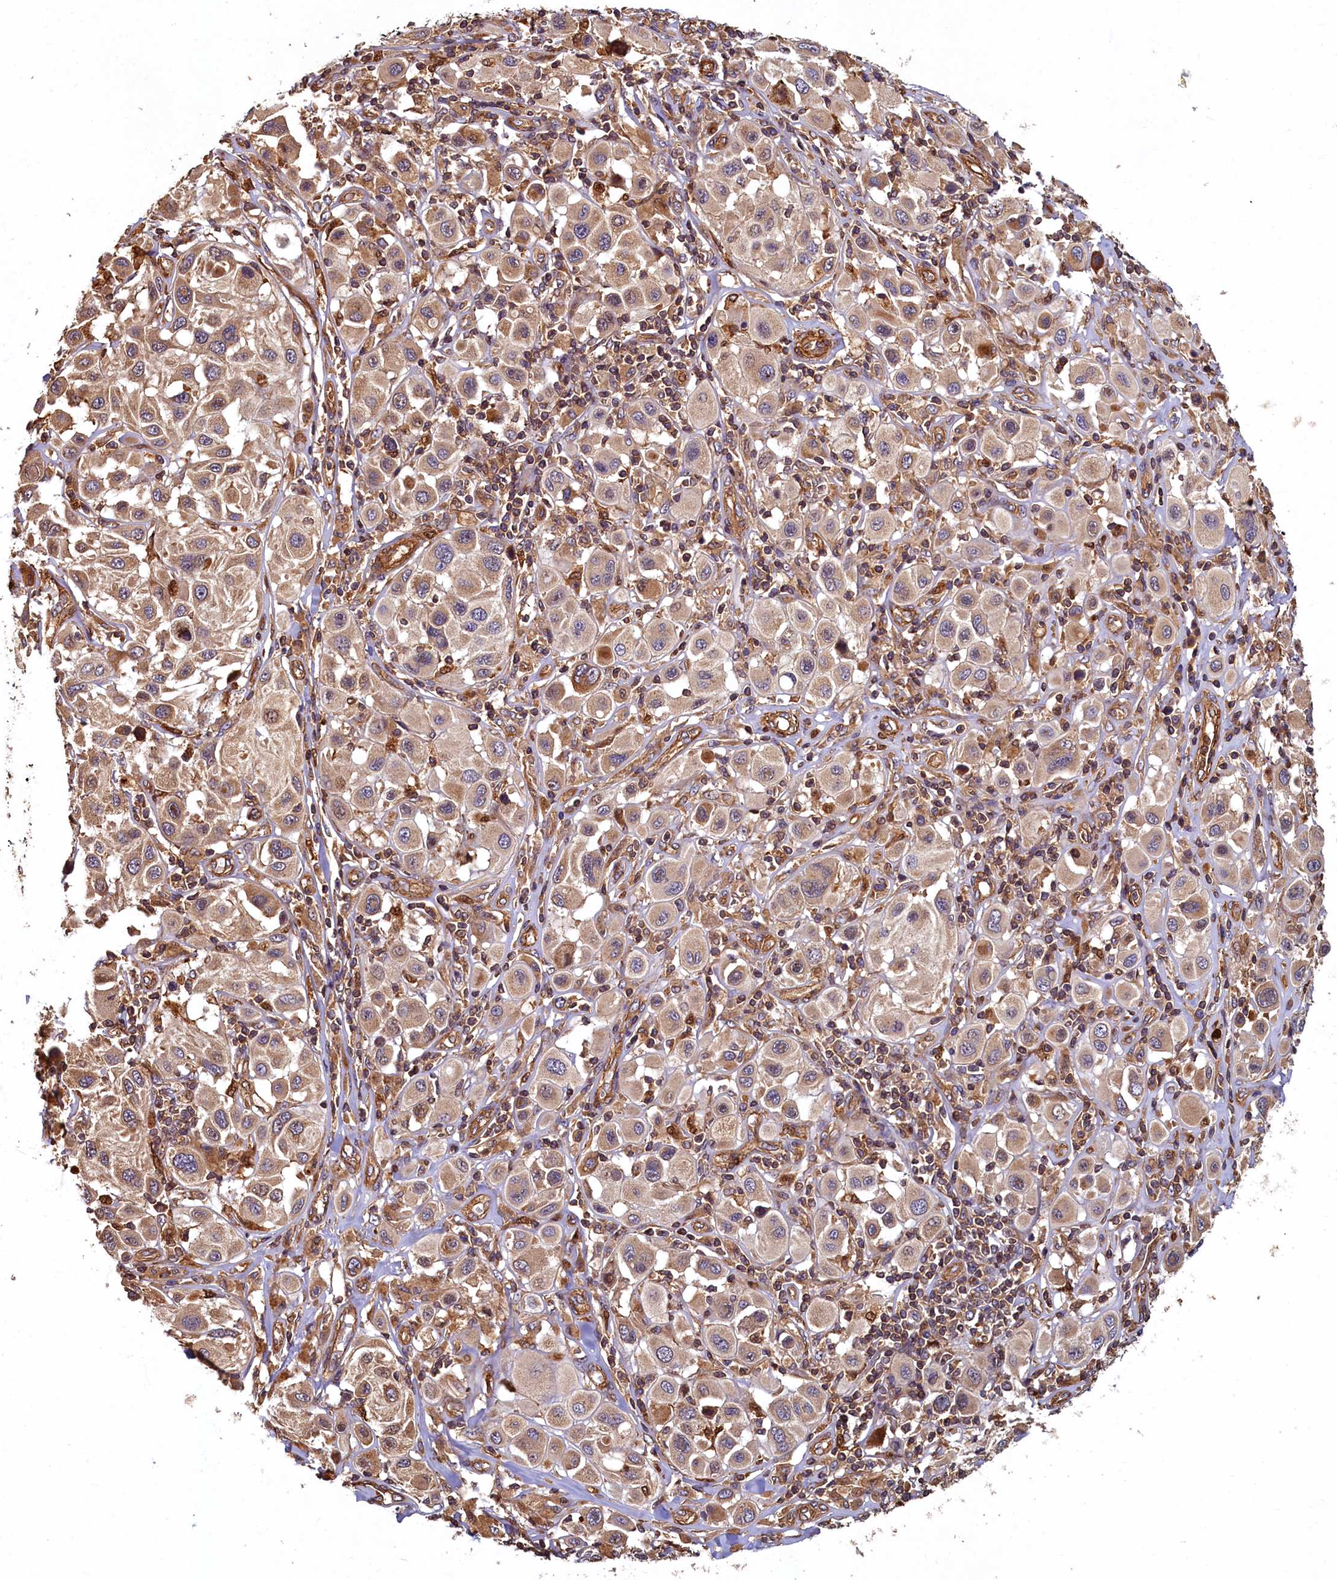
{"staining": {"intensity": "moderate", "quantity": ">75%", "location": "cytoplasmic/membranous"}, "tissue": "melanoma", "cell_type": "Tumor cells", "image_type": "cancer", "snomed": [{"axis": "morphology", "description": "Malignant melanoma, Metastatic site"}, {"axis": "topography", "description": "Skin"}], "caption": "A high-resolution image shows immunohistochemistry staining of malignant melanoma (metastatic site), which reveals moderate cytoplasmic/membranous expression in approximately >75% of tumor cells.", "gene": "CCDC102B", "patient": {"sex": "male", "age": 41}}